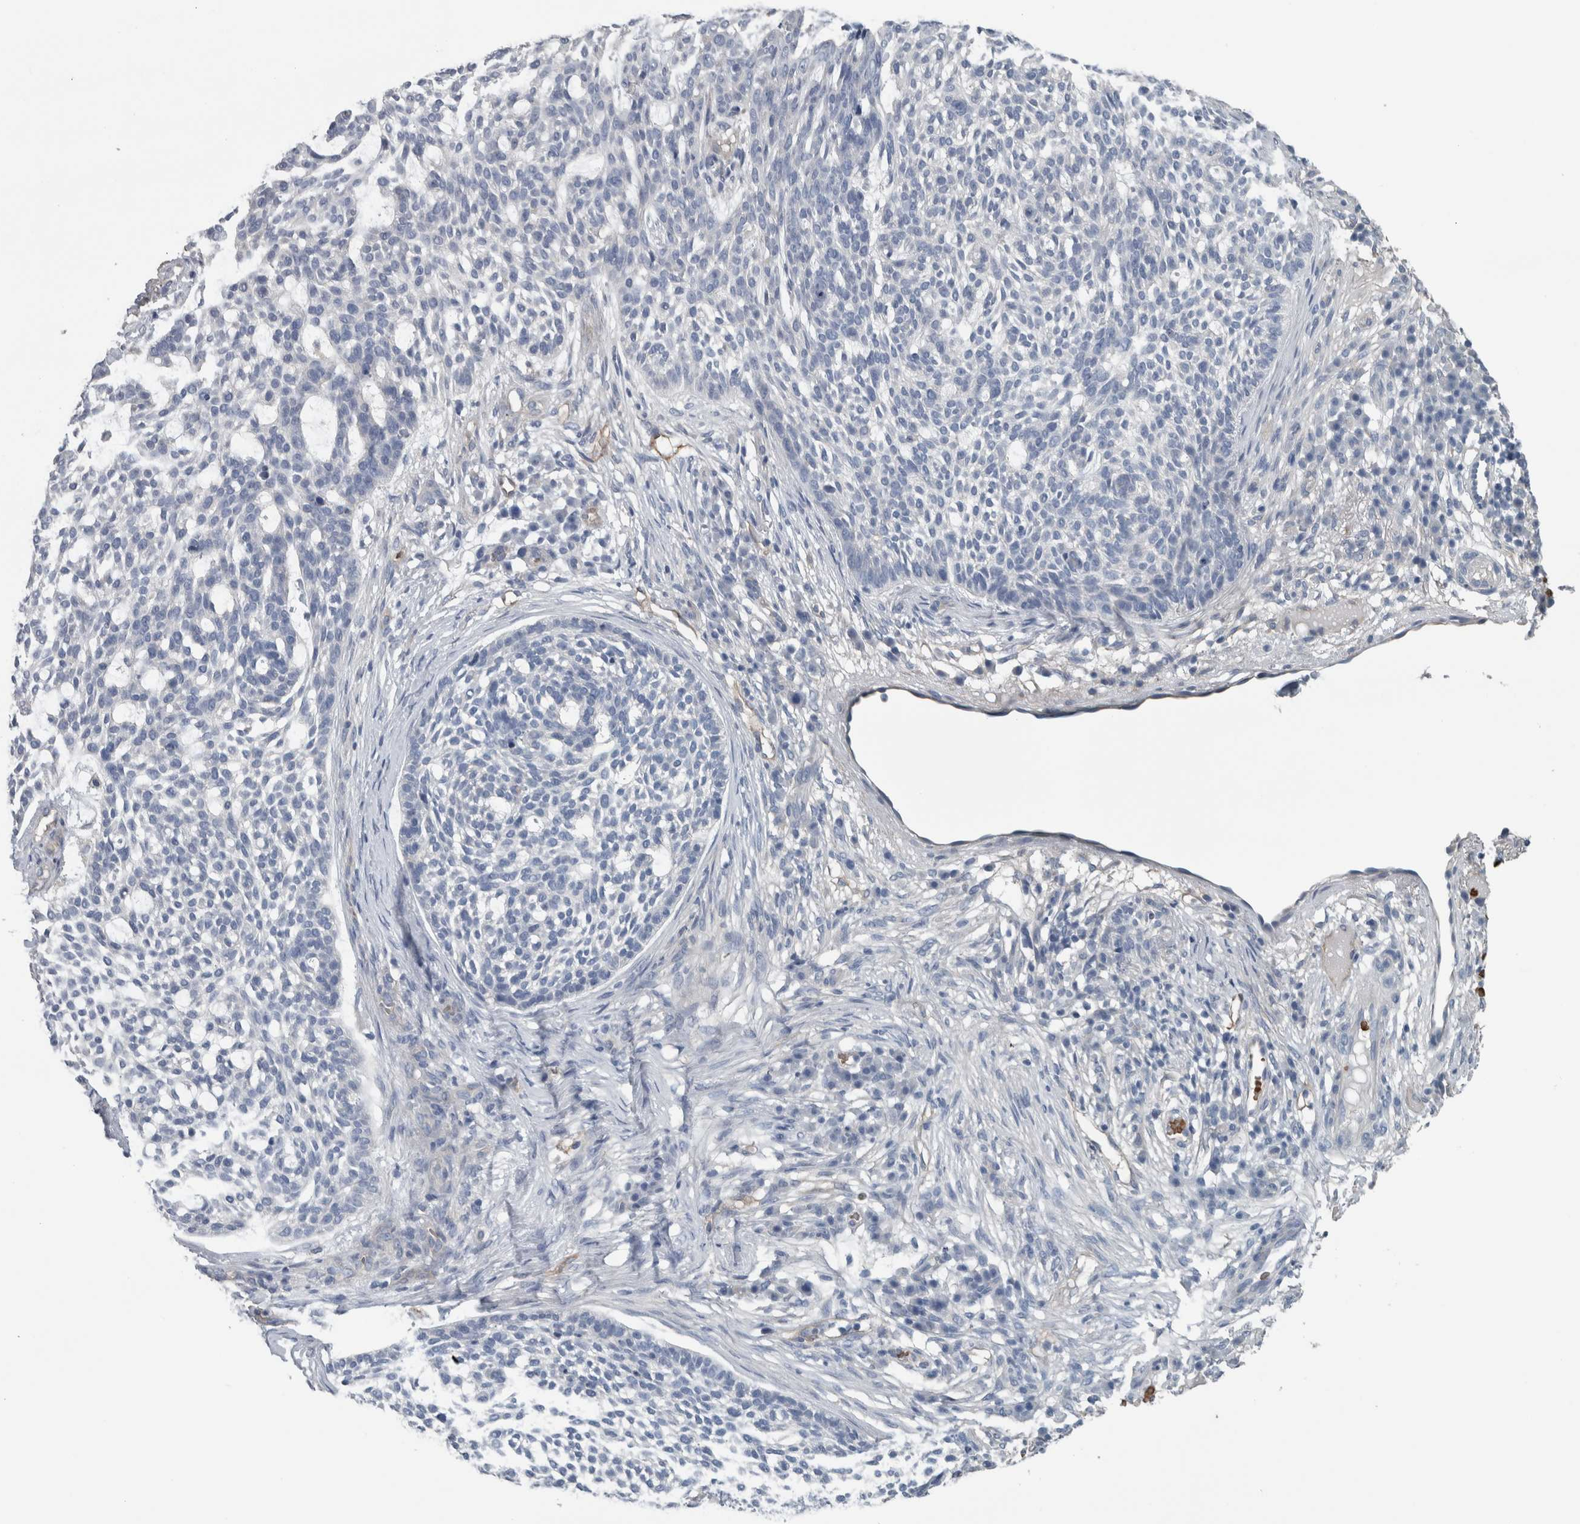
{"staining": {"intensity": "negative", "quantity": "none", "location": "none"}, "tissue": "skin cancer", "cell_type": "Tumor cells", "image_type": "cancer", "snomed": [{"axis": "morphology", "description": "Basal cell carcinoma"}, {"axis": "topography", "description": "Skin"}], "caption": "High magnification brightfield microscopy of skin cancer stained with DAB (brown) and counterstained with hematoxylin (blue): tumor cells show no significant expression. Brightfield microscopy of immunohistochemistry stained with DAB (3,3'-diaminobenzidine) (brown) and hematoxylin (blue), captured at high magnification.", "gene": "SH3GL2", "patient": {"sex": "female", "age": 64}}